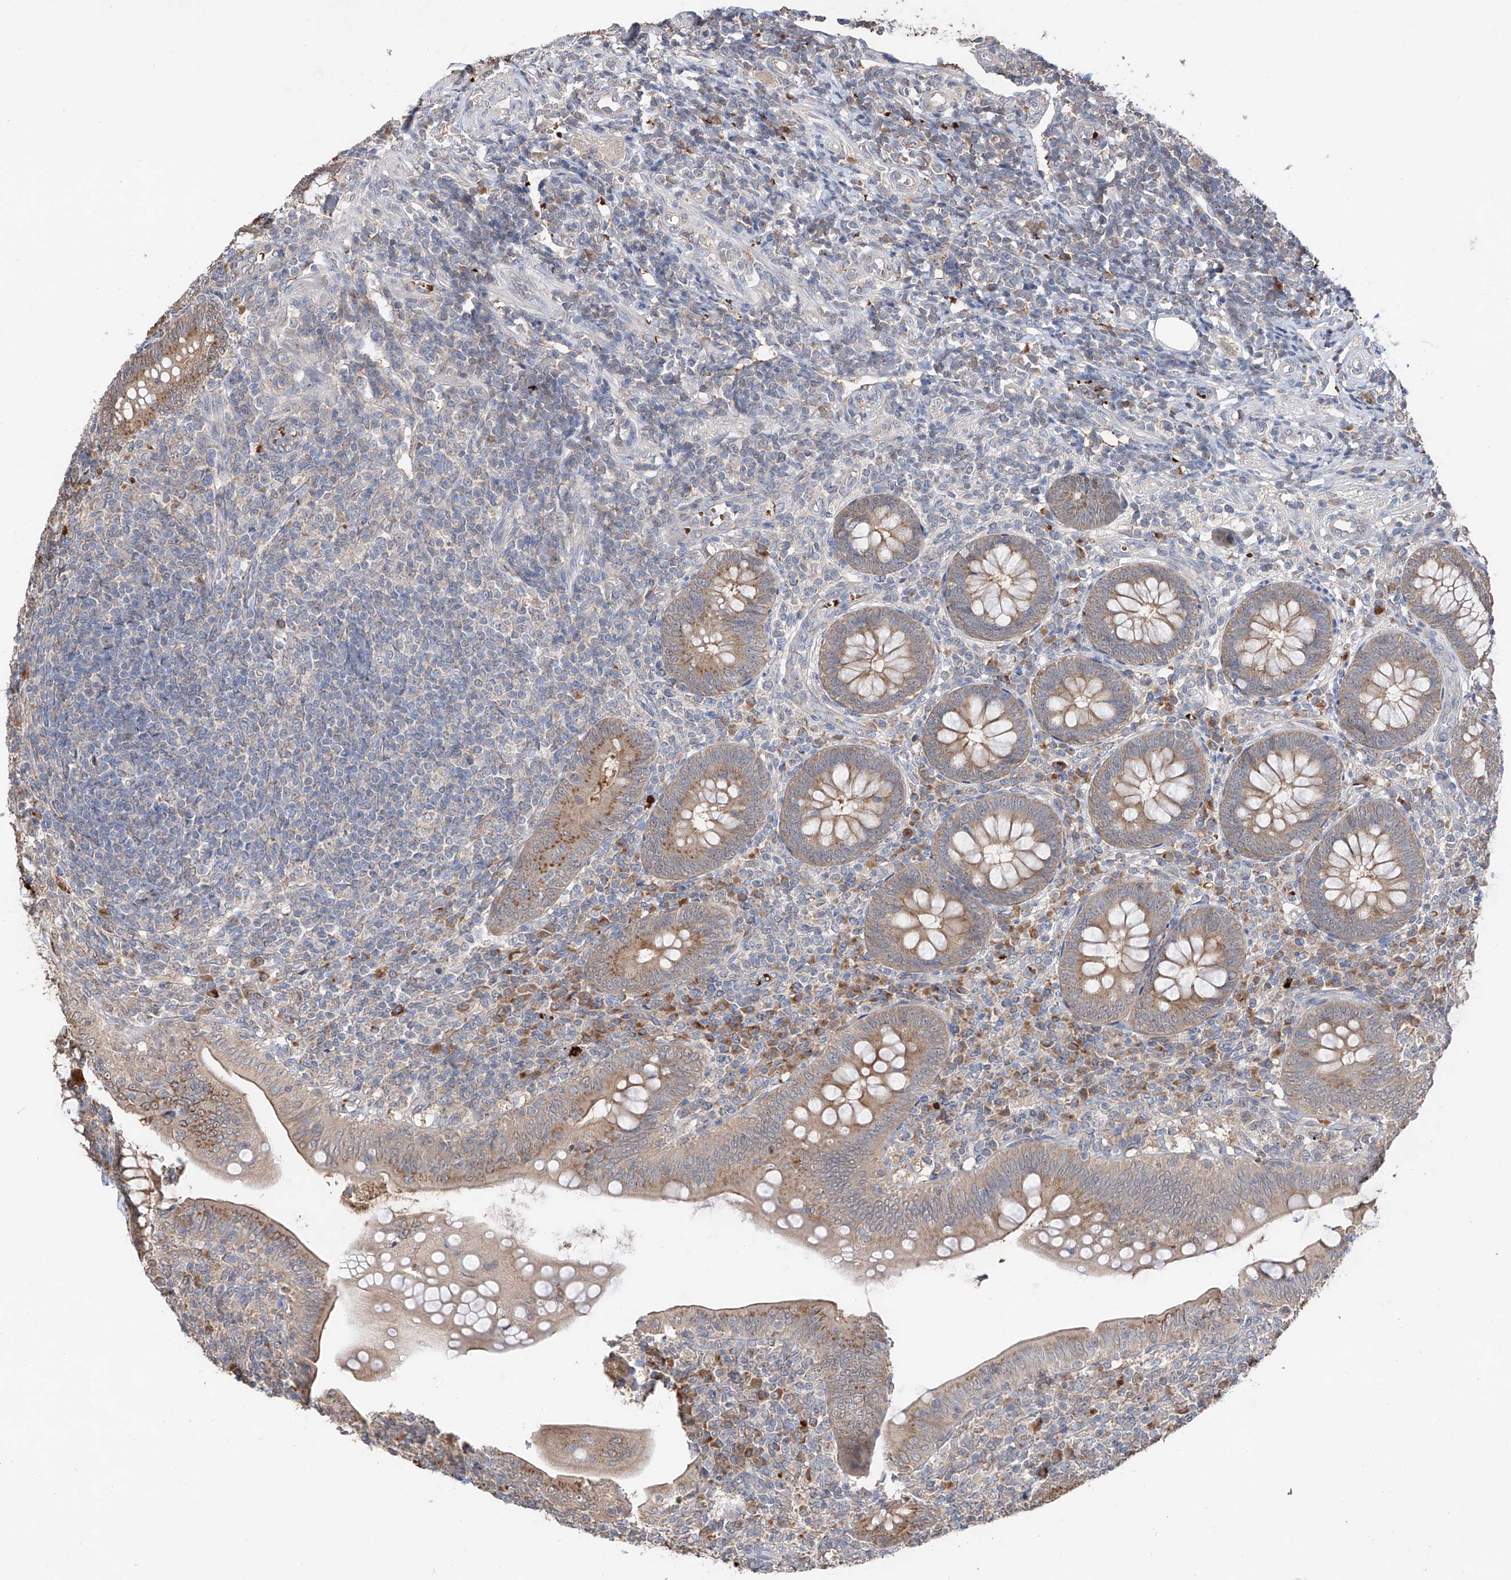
{"staining": {"intensity": "moderate", "quantity": ">75%", "location": "cytoplasmic/membranous"}, "tissue": "appendix", "cell_type": "Glandular cells", "image_type": "normal", "snomed": [{"axis": "morphology", "description": "Normal tissue, NOS"}, {"axis": "topography", "description": "Appendix"}], "caption": "Benign appendix shows moderate cytoplasmic/membranous staining in about >75% of glandular cells Ihc stains the protein in brown and the nuclei are stained blue..", "gene": "EDN1", "patient": {"sex": "male", "age": 14}}